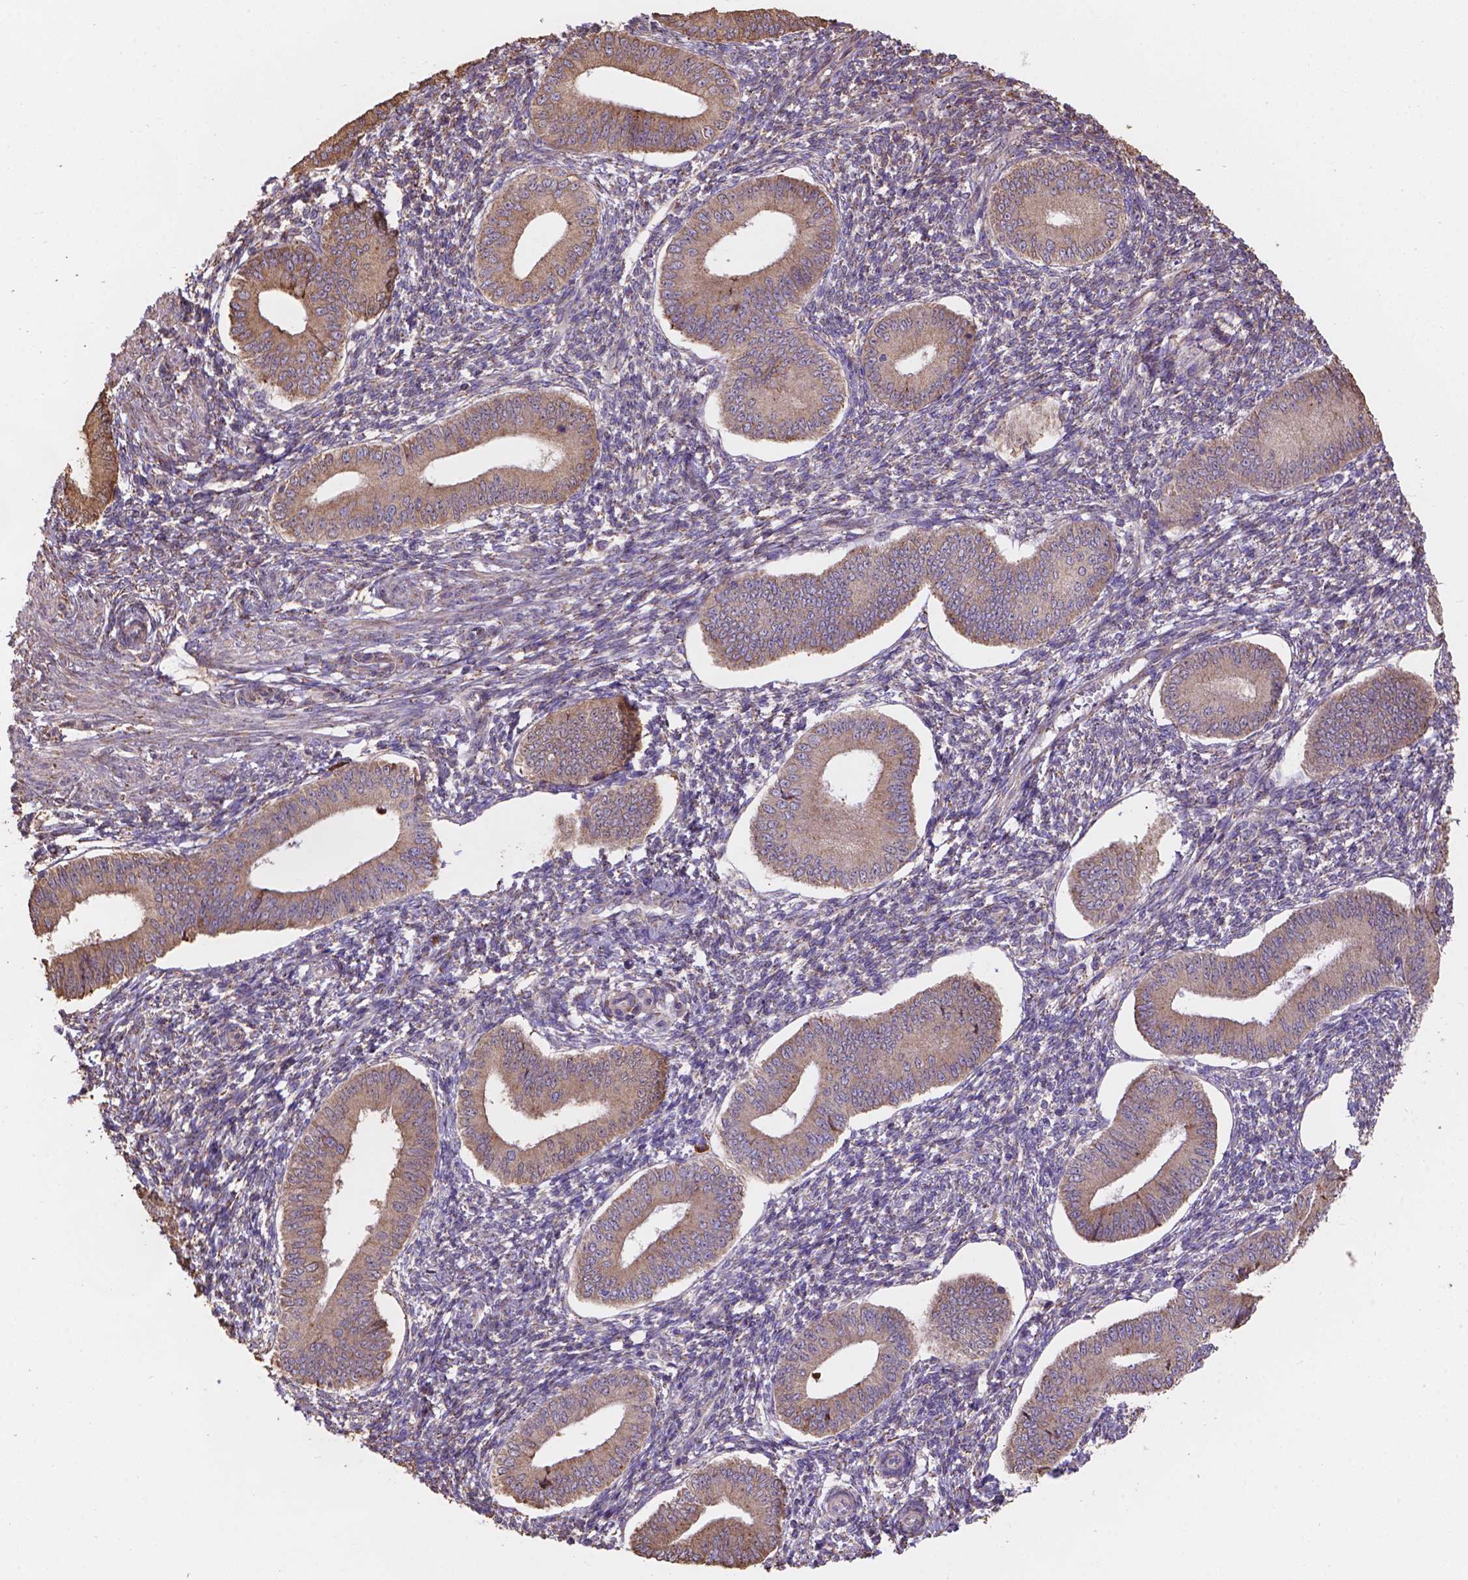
{"staining": {"intensity": "negative", "quantity": "none", "location": "none"}, "tissue": "endometrium", "cell_type": "Cells in endometrial stroma", "image_type": "normal", "snomed": [{"axis": "morphology", "description": "Normal tissue, NOS"}, {"axis": "topography", "description": "Endometrium"}], "caption": "This is an immunohistochemistry photomicrograph of benign endometrium. There is no positivity in cells in endometrial stroma.", "gene": "IPO11", "patient": {"sex": "female", "age": 42}}